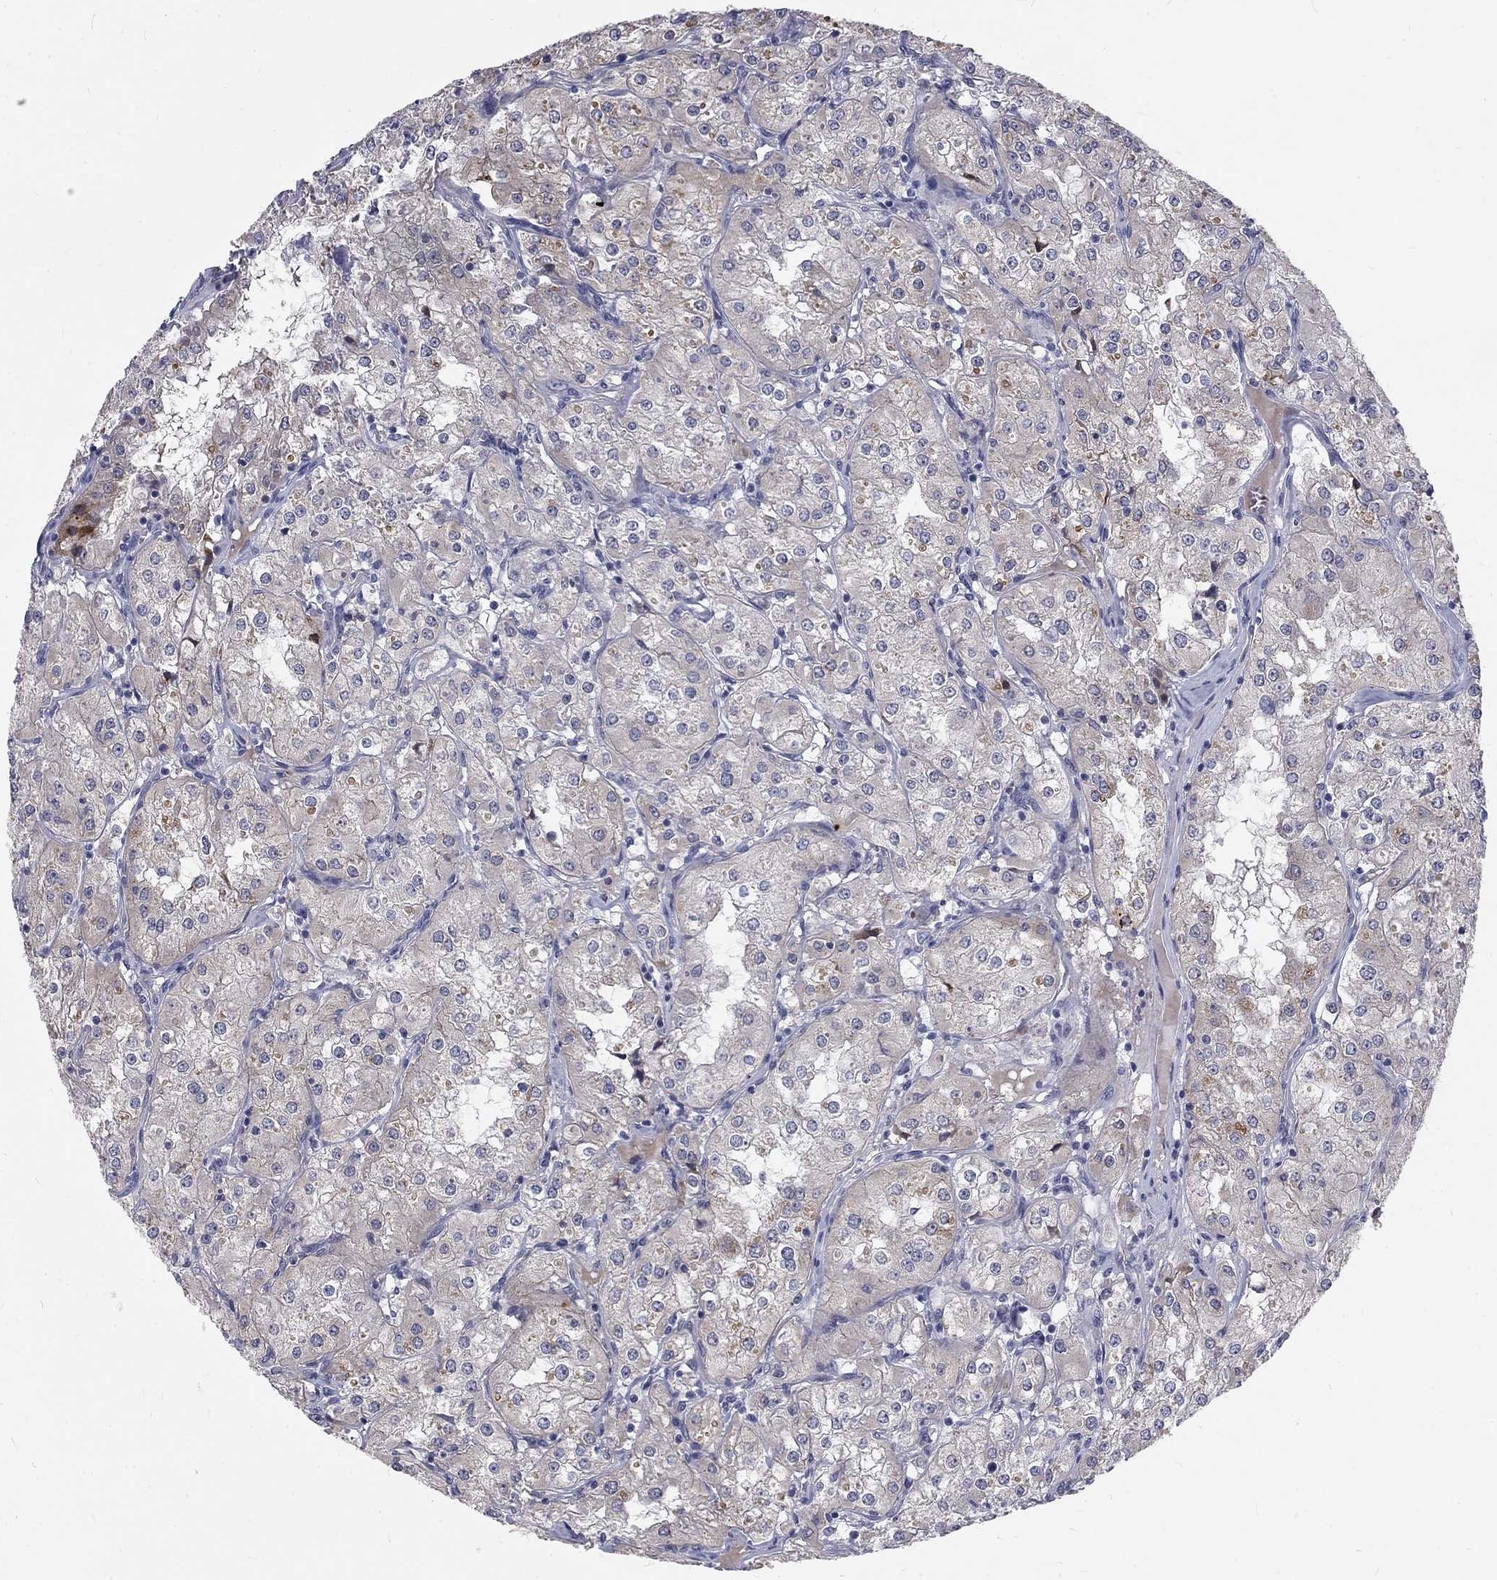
{"staining": {"intensity": "moderate", "quantity": "<25%", "location": "cytoplasmic/membranous"}, "tissue": "renal cancer", "cell_type": "Tumor cells", "image_type": "cancer", "snomed": [{"axis": "morphology", "description": "Adenocarcinoma, NOS"}, {"axis": "topography", "description": "Kidney"}], "caption": "A low amount of moderate cytoplasmic/membranous staining is appreciated in approximately <25% of tumor cells in renal cancer tissue. The staining is performed using DAB (3,3'-diaminobenzidine) brown chromogen to label protein expression. The nuclei are counter-stained blue using hematoxylin.", "gene": "PHKA1", "patient": {"sex": "male", "age": 77}}